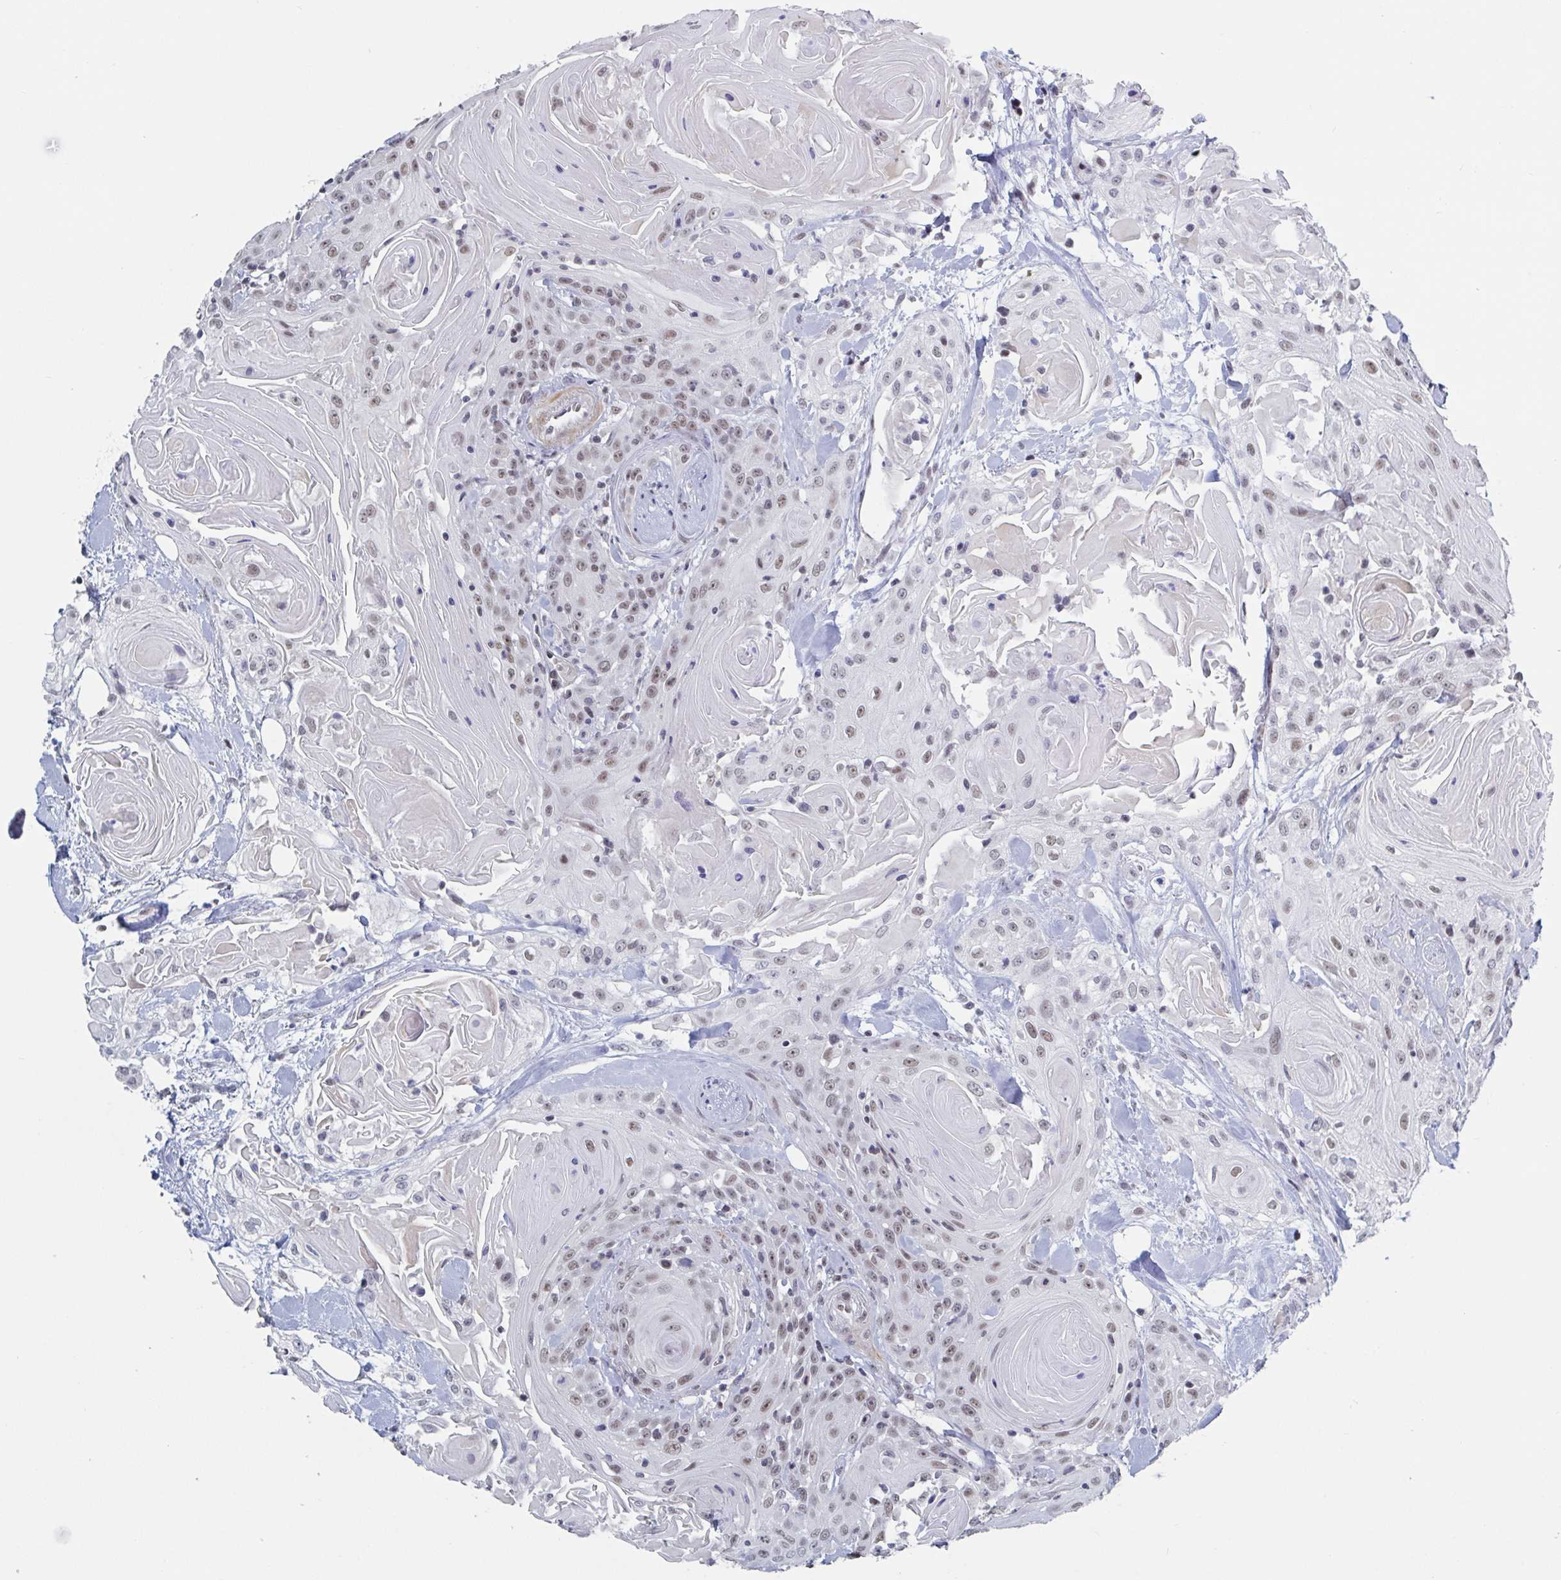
{"staining": {"intensity": "moderate", "quantity": ">75%", "location": "nuclear"}, "tissue": "head and neck cancer", "cell_type": "Tumor cells", "image_type": "cancer", "snomed": [{"axis": "morphology", "description": "Squamous cell carcinoma, NOS"}, {"axis": "topography", "description": "Head-Neck"}], "caption": "Immunohistochemistry (IHC) of head and neck cancer exhibits medium levels of moderate nuclear positivity in approximately >75% of tumor cells. The staining is performed using DAB brown chromogen to label protein expression. The nuclei are counter-stained blue using hematoxylin.", "gene": "BCL7B", "patient": {"sex": "female", "age": 84}}